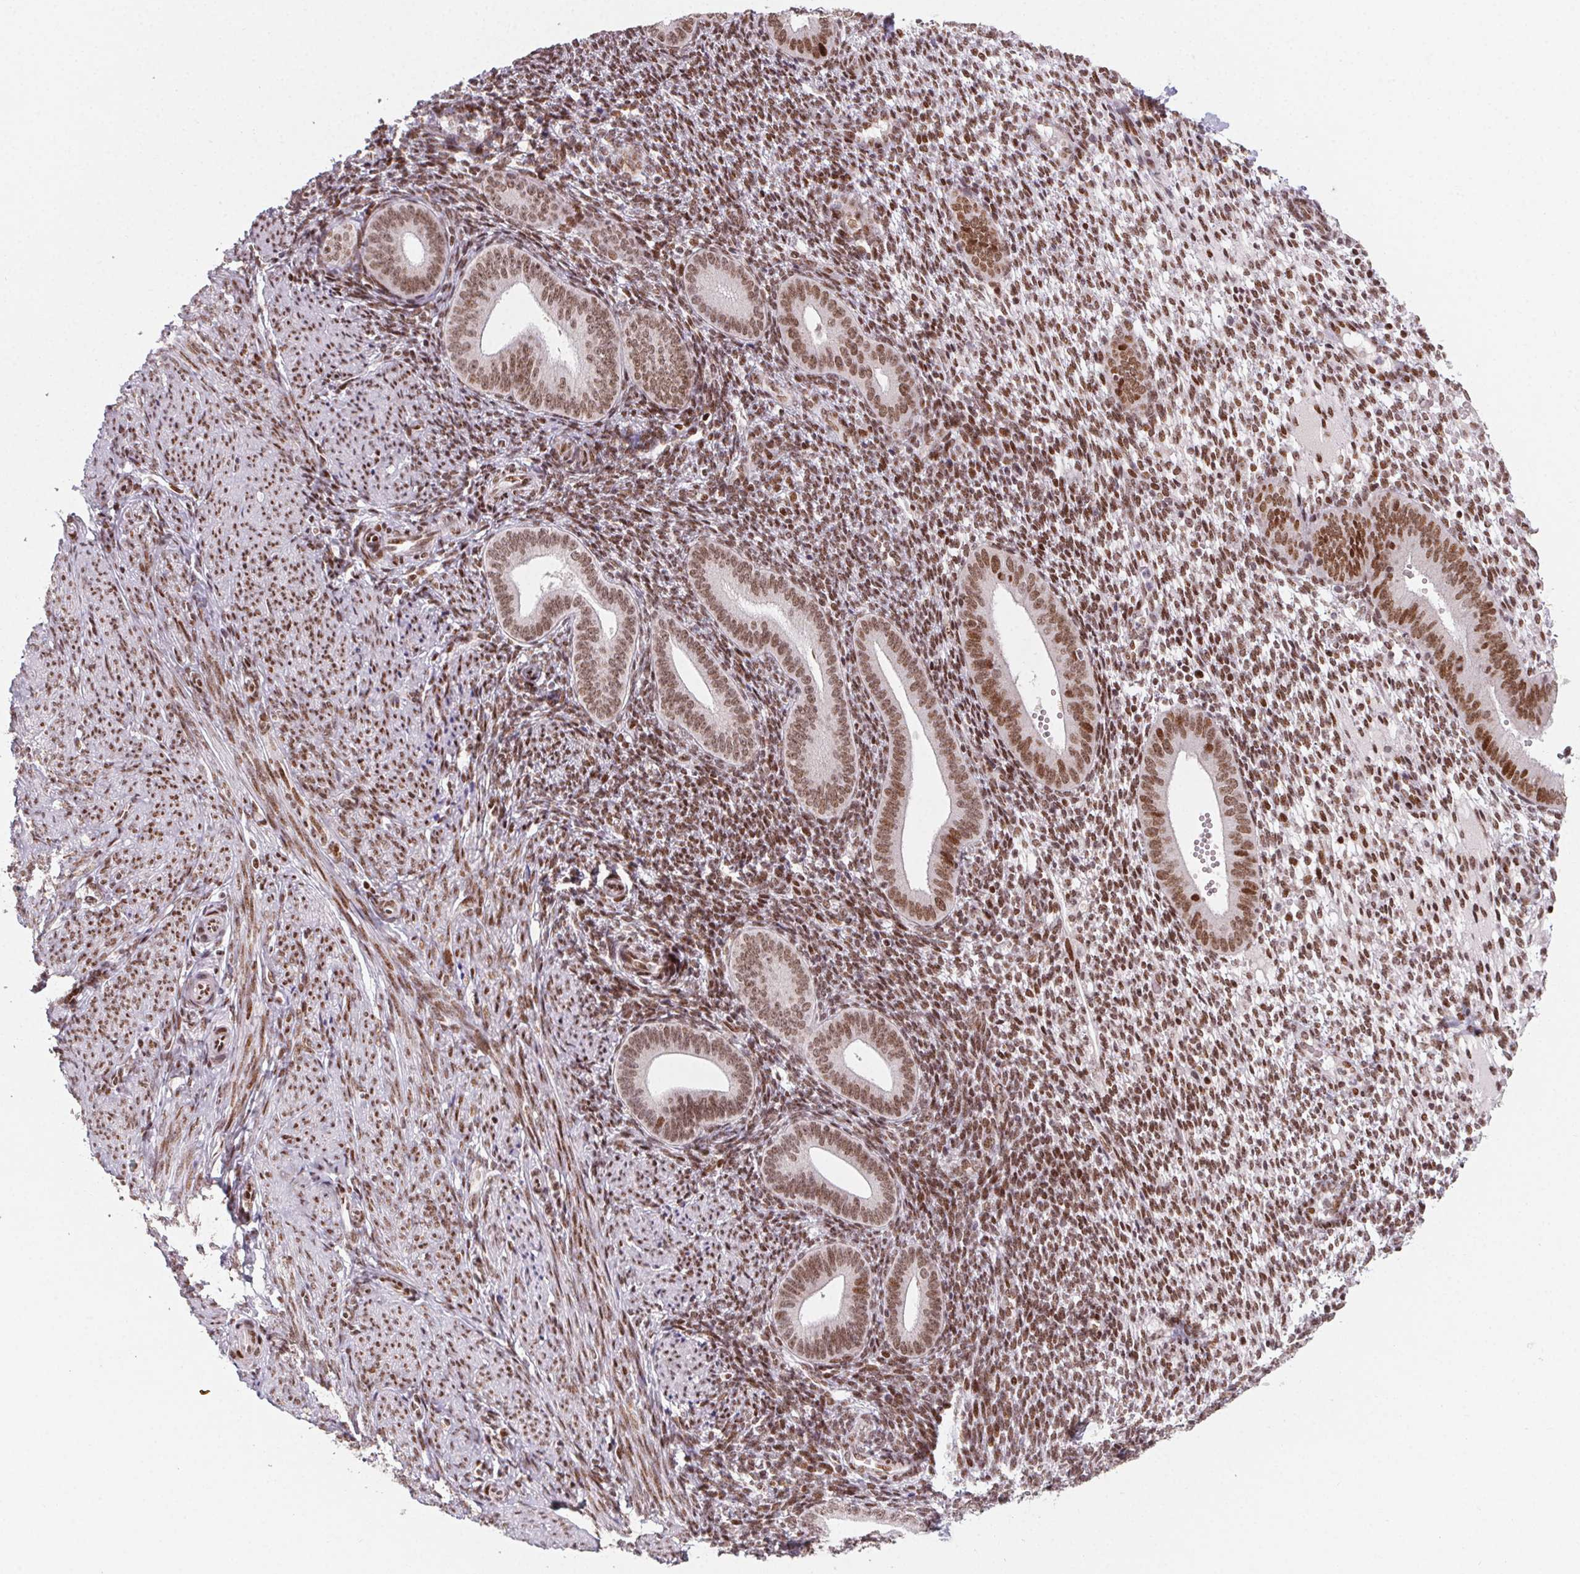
{"staining": {"intensity": "moderate", "quantity": ">75%", "location": "nuclear"}, "tissue": "endometrium", "cell_type": "Cells in endometrial stroma", "image_type": "normal", "snomed": [{"axis": "morphology", "description": "Normal tissue, NOS"}, {"axis": "topography", "description": "Endometrium"}], "caption": "A micrograph showing moderate nuclear positivity in approximately >75% of cells in endometrial stroma in benign endometrium, as visualized by brown immunohistochemical staining.", "gene": "KMT2A", "patient": {"sex": "female", "age": 40}}